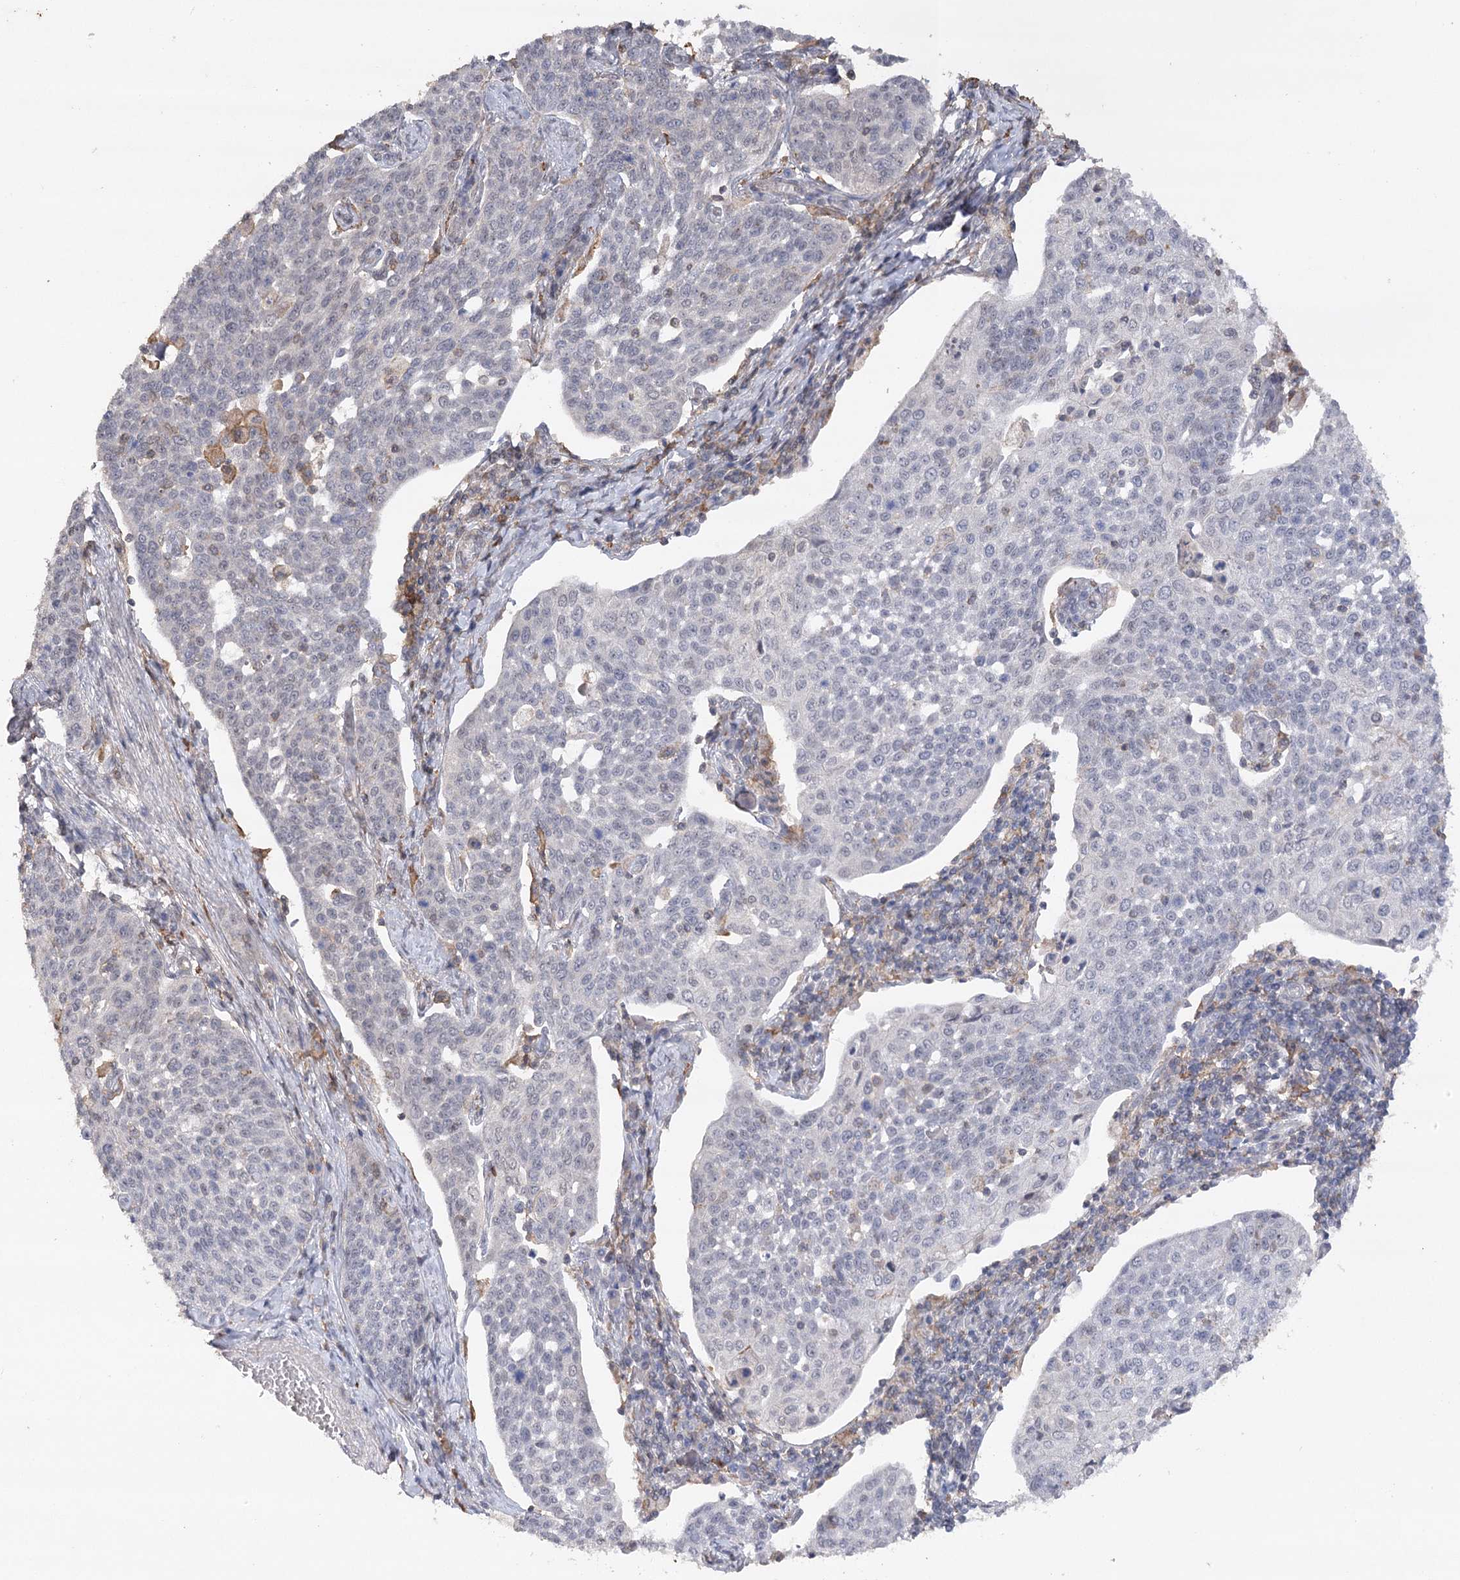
{"staining": {"intensity": "negative", "quantity": "none", "location": "none"}, "tissue": "cervical cancer", "cell_type": "Tumor cells", "image_type": "cancer", "snomed": [{"axis": "morphology", "description": "Squamous cell carcinoma, NOS"}, {"axis": "topography", "description": "Cervix"}], "caption": "Immunohistochemistry photomicrograph of cervical cancer (squamous cell carcinoma) stained for a protein (brown), which reveals no staining in tumor cells.", "gene": "OBSL1", "patient": {"sex": "female", "age": 34}}